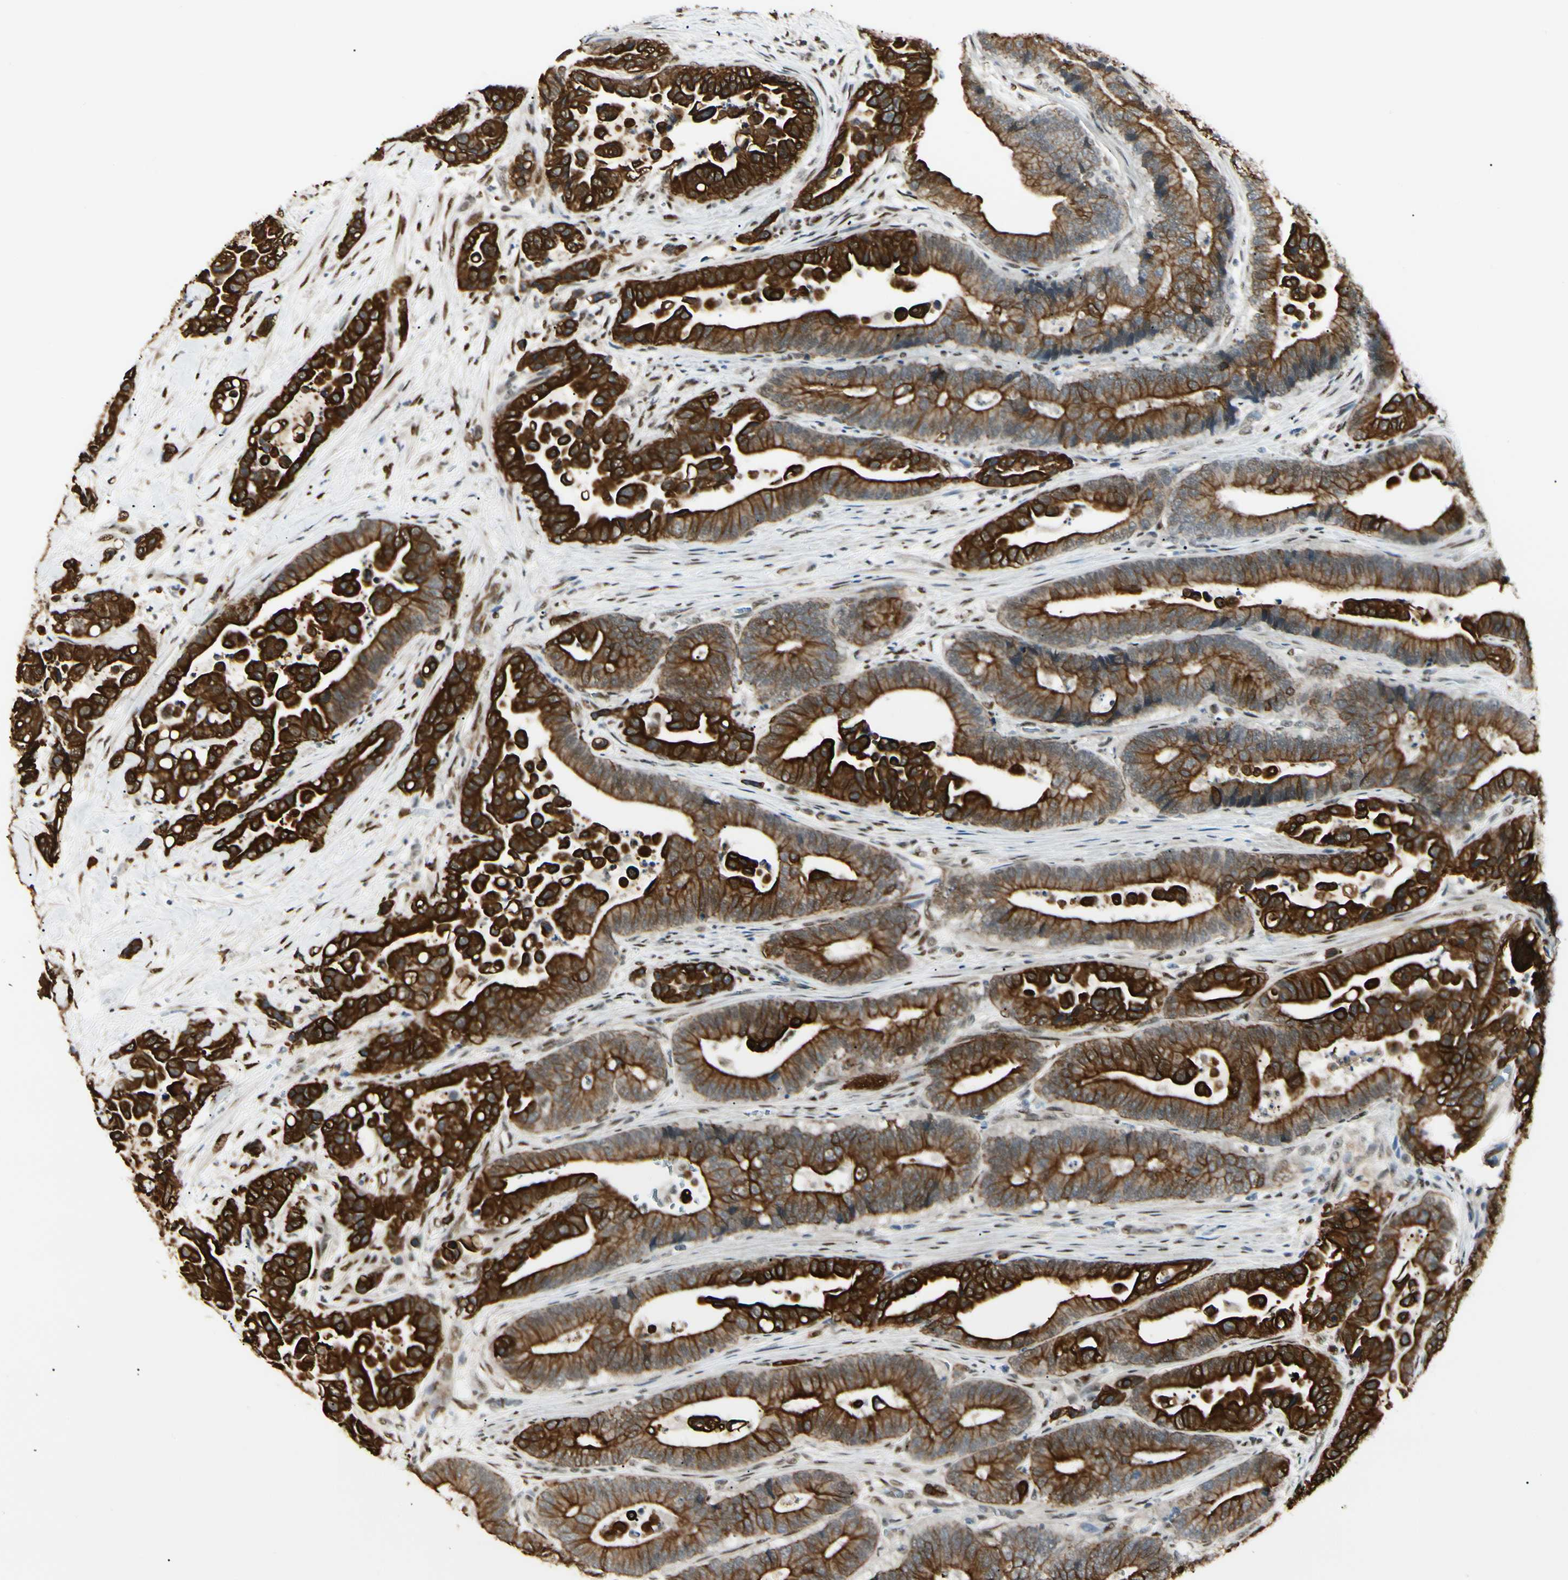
{"staining": {"intensity": "strong", "quantity": ">75%", "location": "cytoplasmic/membranous"}, "tissue": "colorectal cancer", "cell_type": "Tumor cells", "image_type": "cancer", "snomed": [{"axis": "morphology", "description": "Normal tissue, NOS"}, {"axis": "morphology", "description": "Adenocarcinoma, NOS"}, {"axis": "topography", "description": "Colon"}], "caption": "Immunohistochemistry (DAB (3,3'-diaminobenzidine)) staining of human colorectal cancer shows strong cytoplasmic/membranous protein expression in about >75% of tumor cells.", "gene": "ATXN1", "patient": {"sex": "male", "age": 82}}